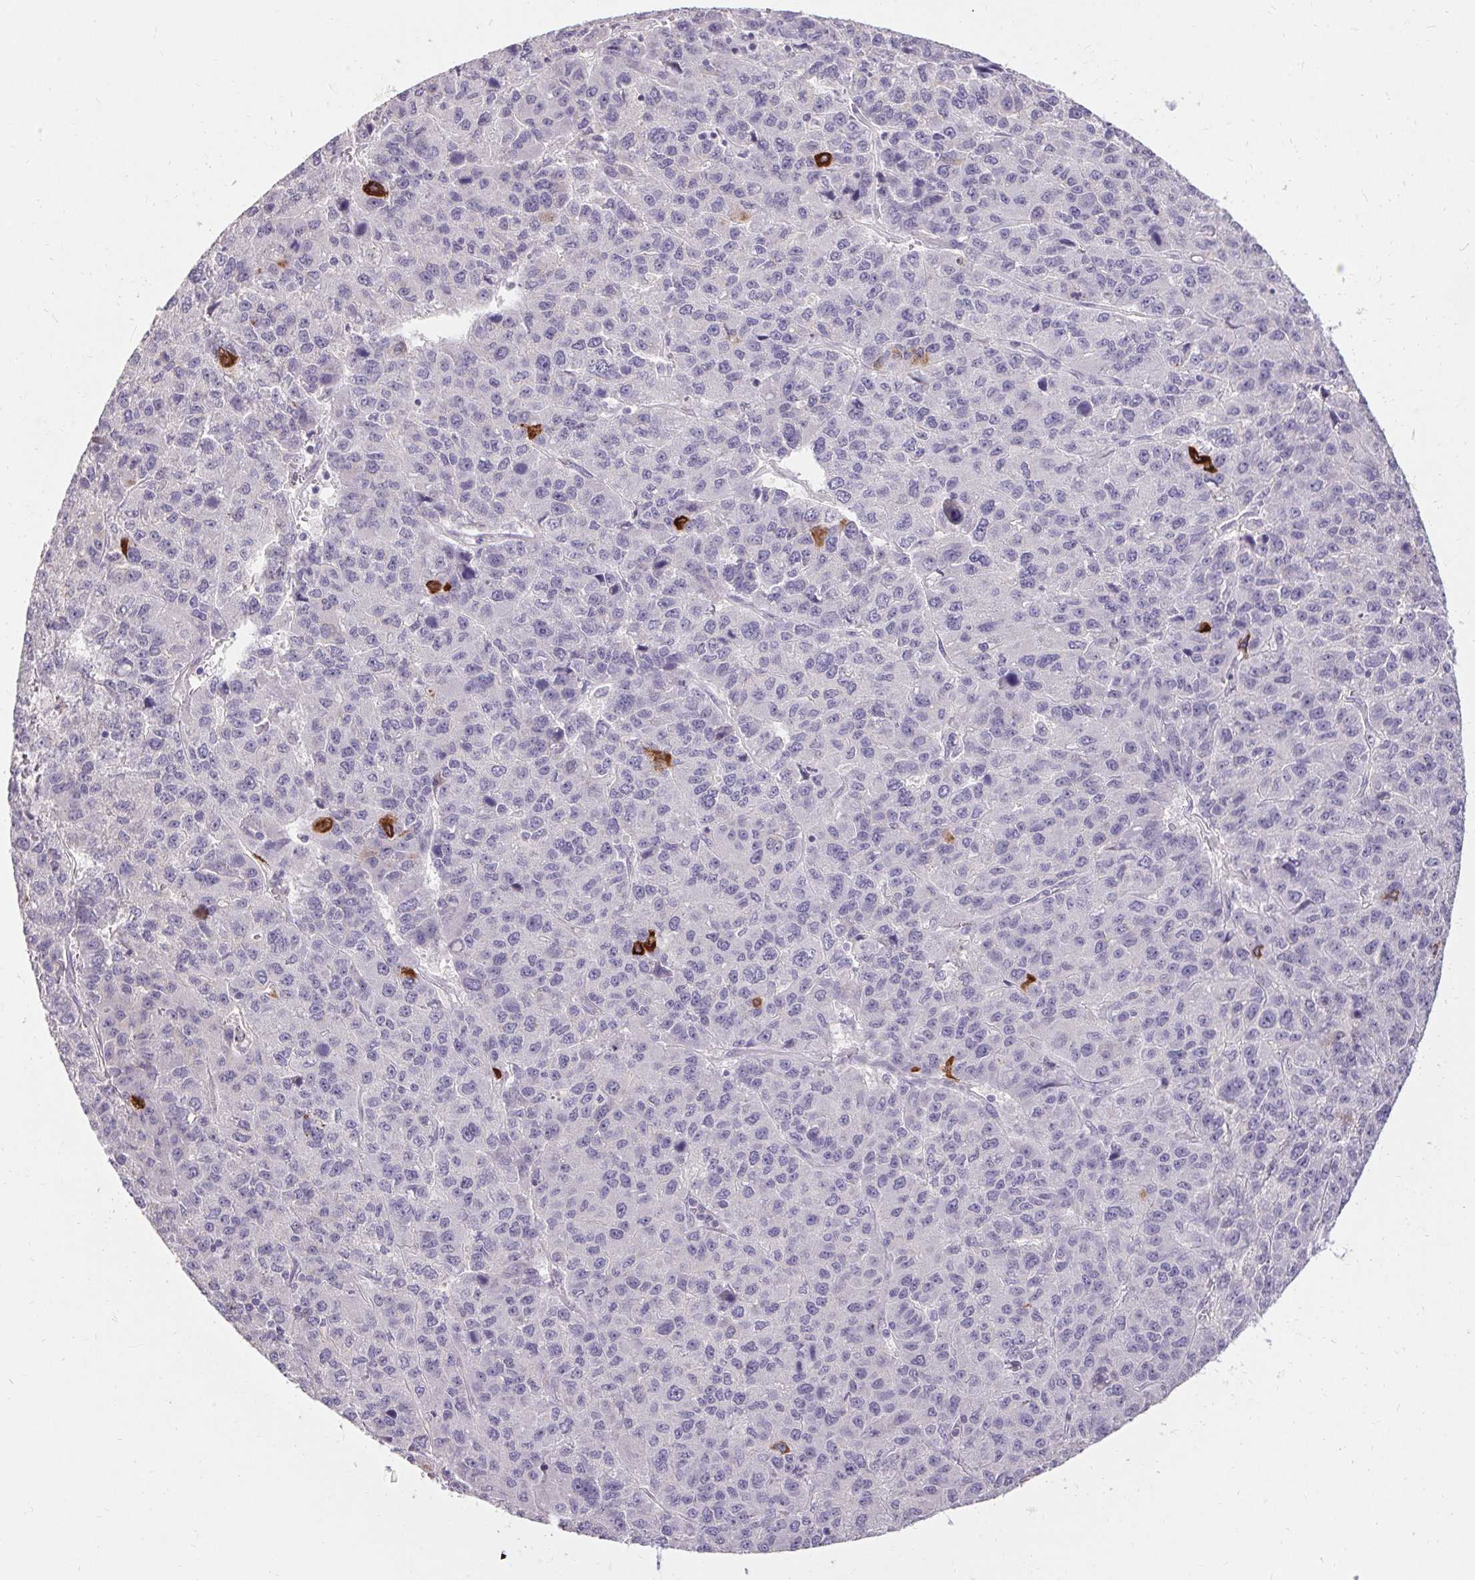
{"staining": {"intensity": "strong", "quantity": "<25%", "location": "cytoplasmic/membranous"}, "tissue": "liver cancer", "cell_type": "Tumor cells", "image_type": "cancer", "snomed": [{"axis": "morphology", "description": "Carcinoma, Hepatocellular, NOS"}, {"axis": "topography", "description": "Liver"}], "caption": "IHC histopathology image of hepatocellular carcinoma (liver) stained for a protein (brown), which reveals medium levels of strong cytoplasmic/membranous expression in about <25% of tumor cells.", "gene": "HSD17B3", "patient": {"sex": "male", "age": 69}}